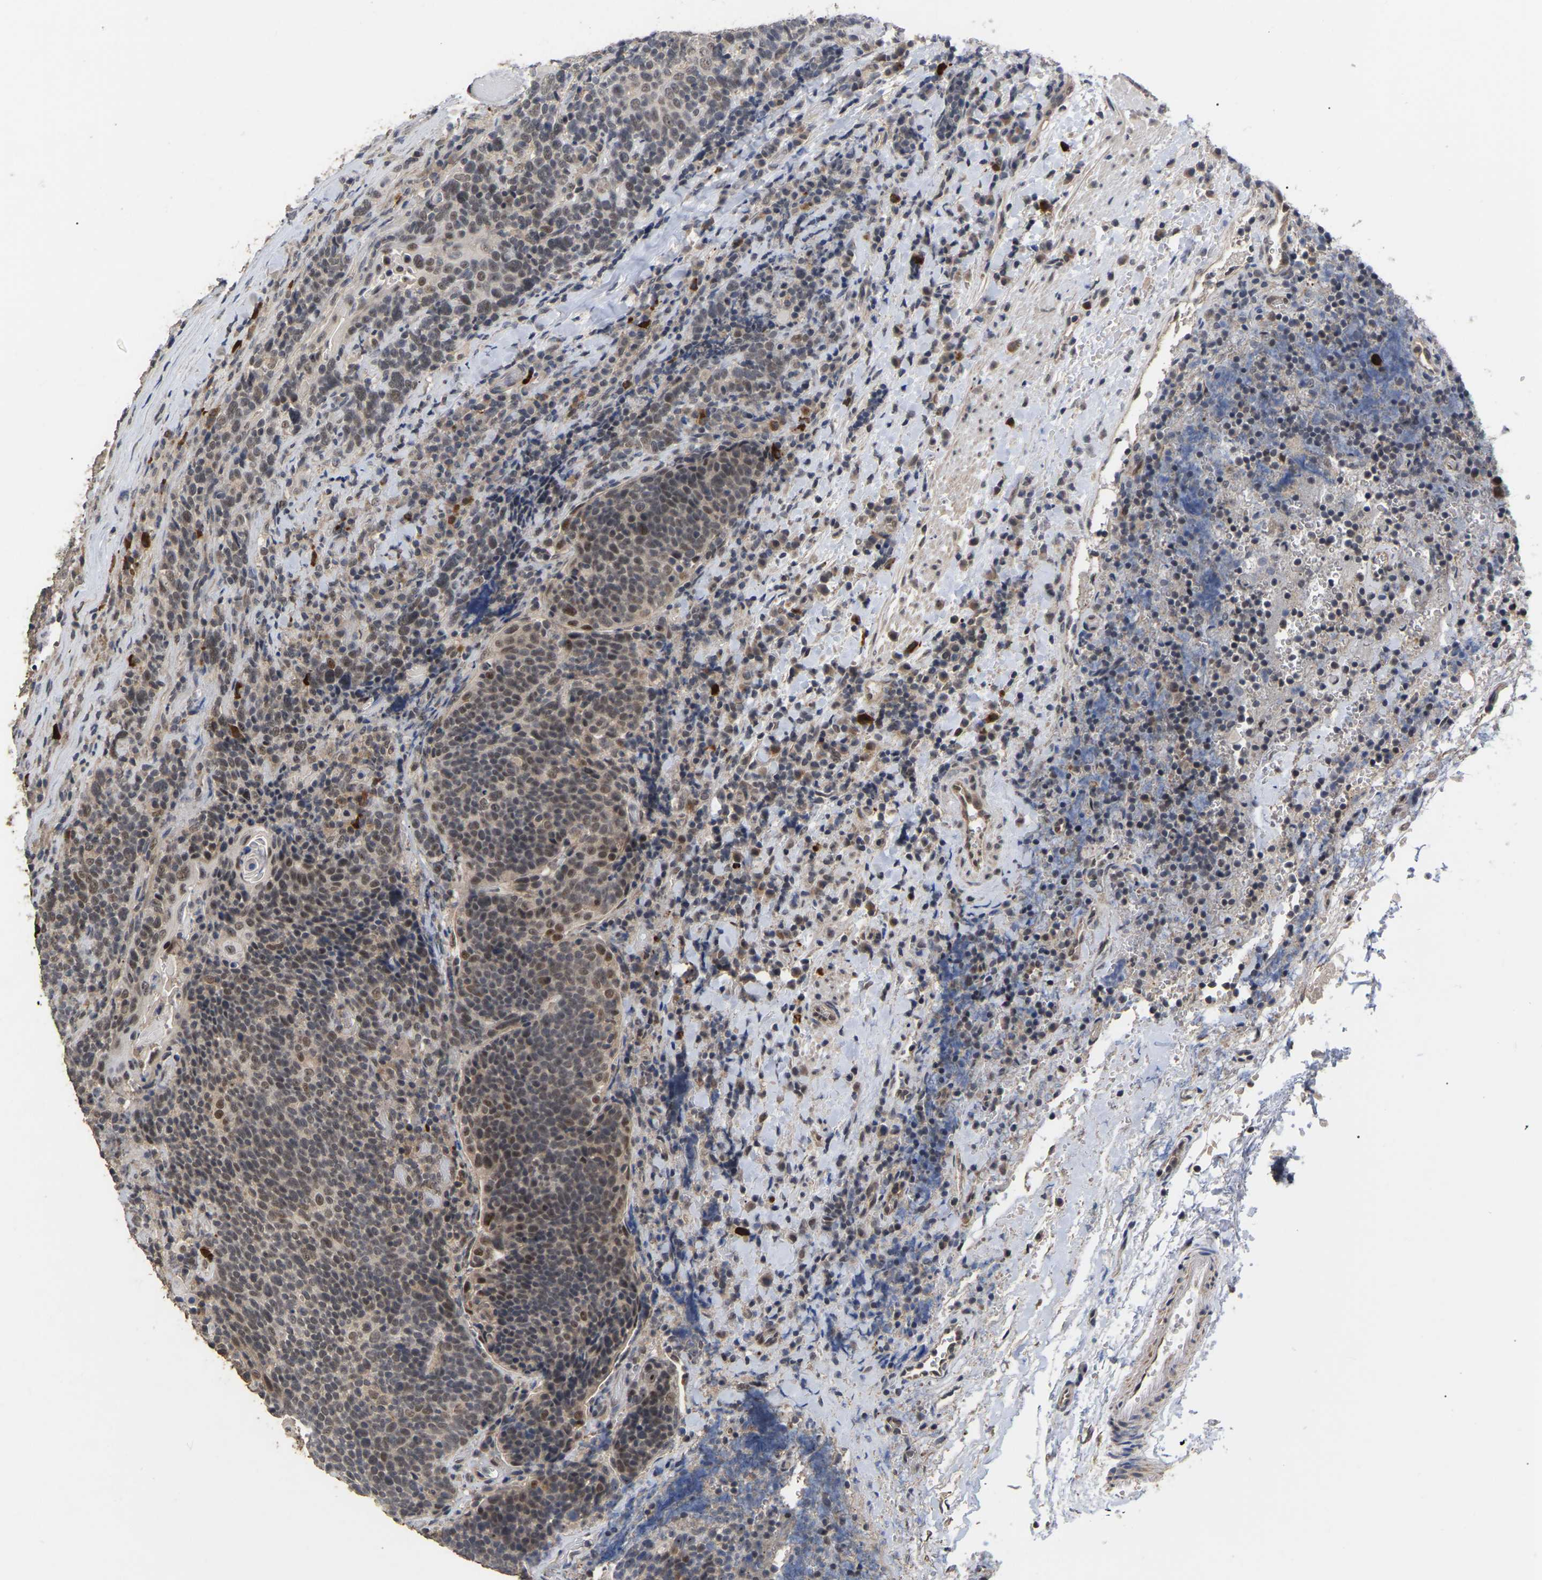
{"staining": {"intensity": "moderate", "quantity": ">75%", "location": "nuclear"}, "tissue": "head and neck cancer", "cell_type": "Tumor cells", "image_type": "cancer", "snomed": [{"axis": "morphology", "description": "Squamous cell carcinoma, NOS"}, {"axis": "morphology", "description": "Squamous cell carcinoma, metastatic, NOS"}, {"axis": "topography", "description": "Lymph node"}, {"axis": "topography", "description": "Head-Neck"}], "caption": "Immunohistochemistry (DAB (3,3'-diaminobenzidine)) staining of human head and neck cancer (squamous cell carcinoma) exhibits moderate nuclear protein staining in about >75% of tumor cells. (Brightfield microscopy of DAB IHC at high magnification).", "gene": "JAZF1", "patient": {"sex": "male", "age": 62}}